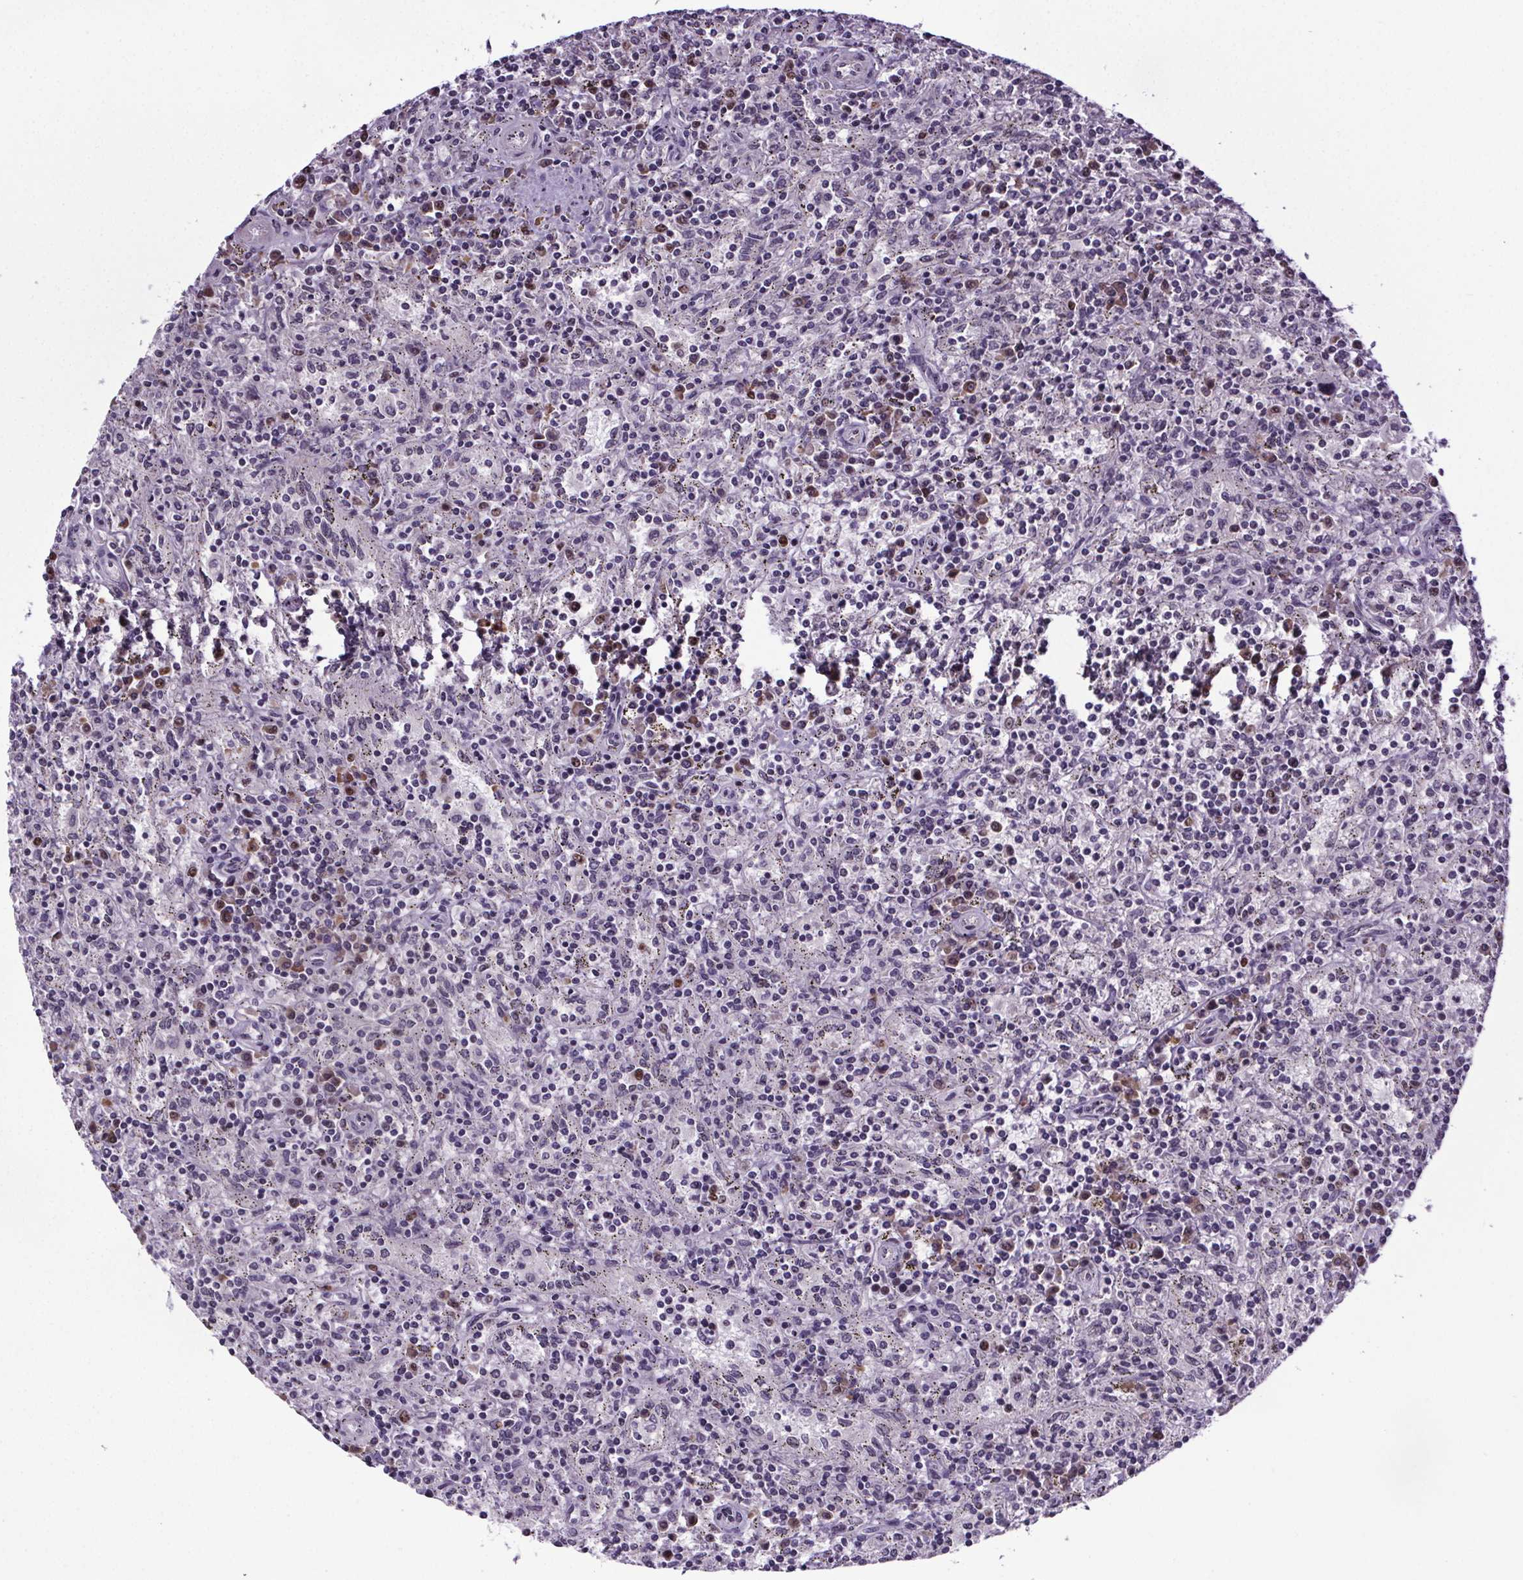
{"staining": {"intensity": "negative", "quantity": "none", "location": "none"}, "tissue": "lymphoma", "cell_type": "Tumor cells", "image_type": "cancer", "snomed": [{"axis": "morphology", "description": "Malignant lymphoma, non-Hodgkin's type, Low grade"}, {"axis": "topography", "description": "Spleen"}], "caption": "This image is of lymphoma stained with immunohistochemistry (IHC) to label a protein in brown with the nuclei are counter-stained blue. There is no positivity in tumor cells. (Brightfield microscopy of DAB immunohistochemistry at high magnification).", "gene": "ATMIN", "patient": {"sex": "male", "age": 62}}